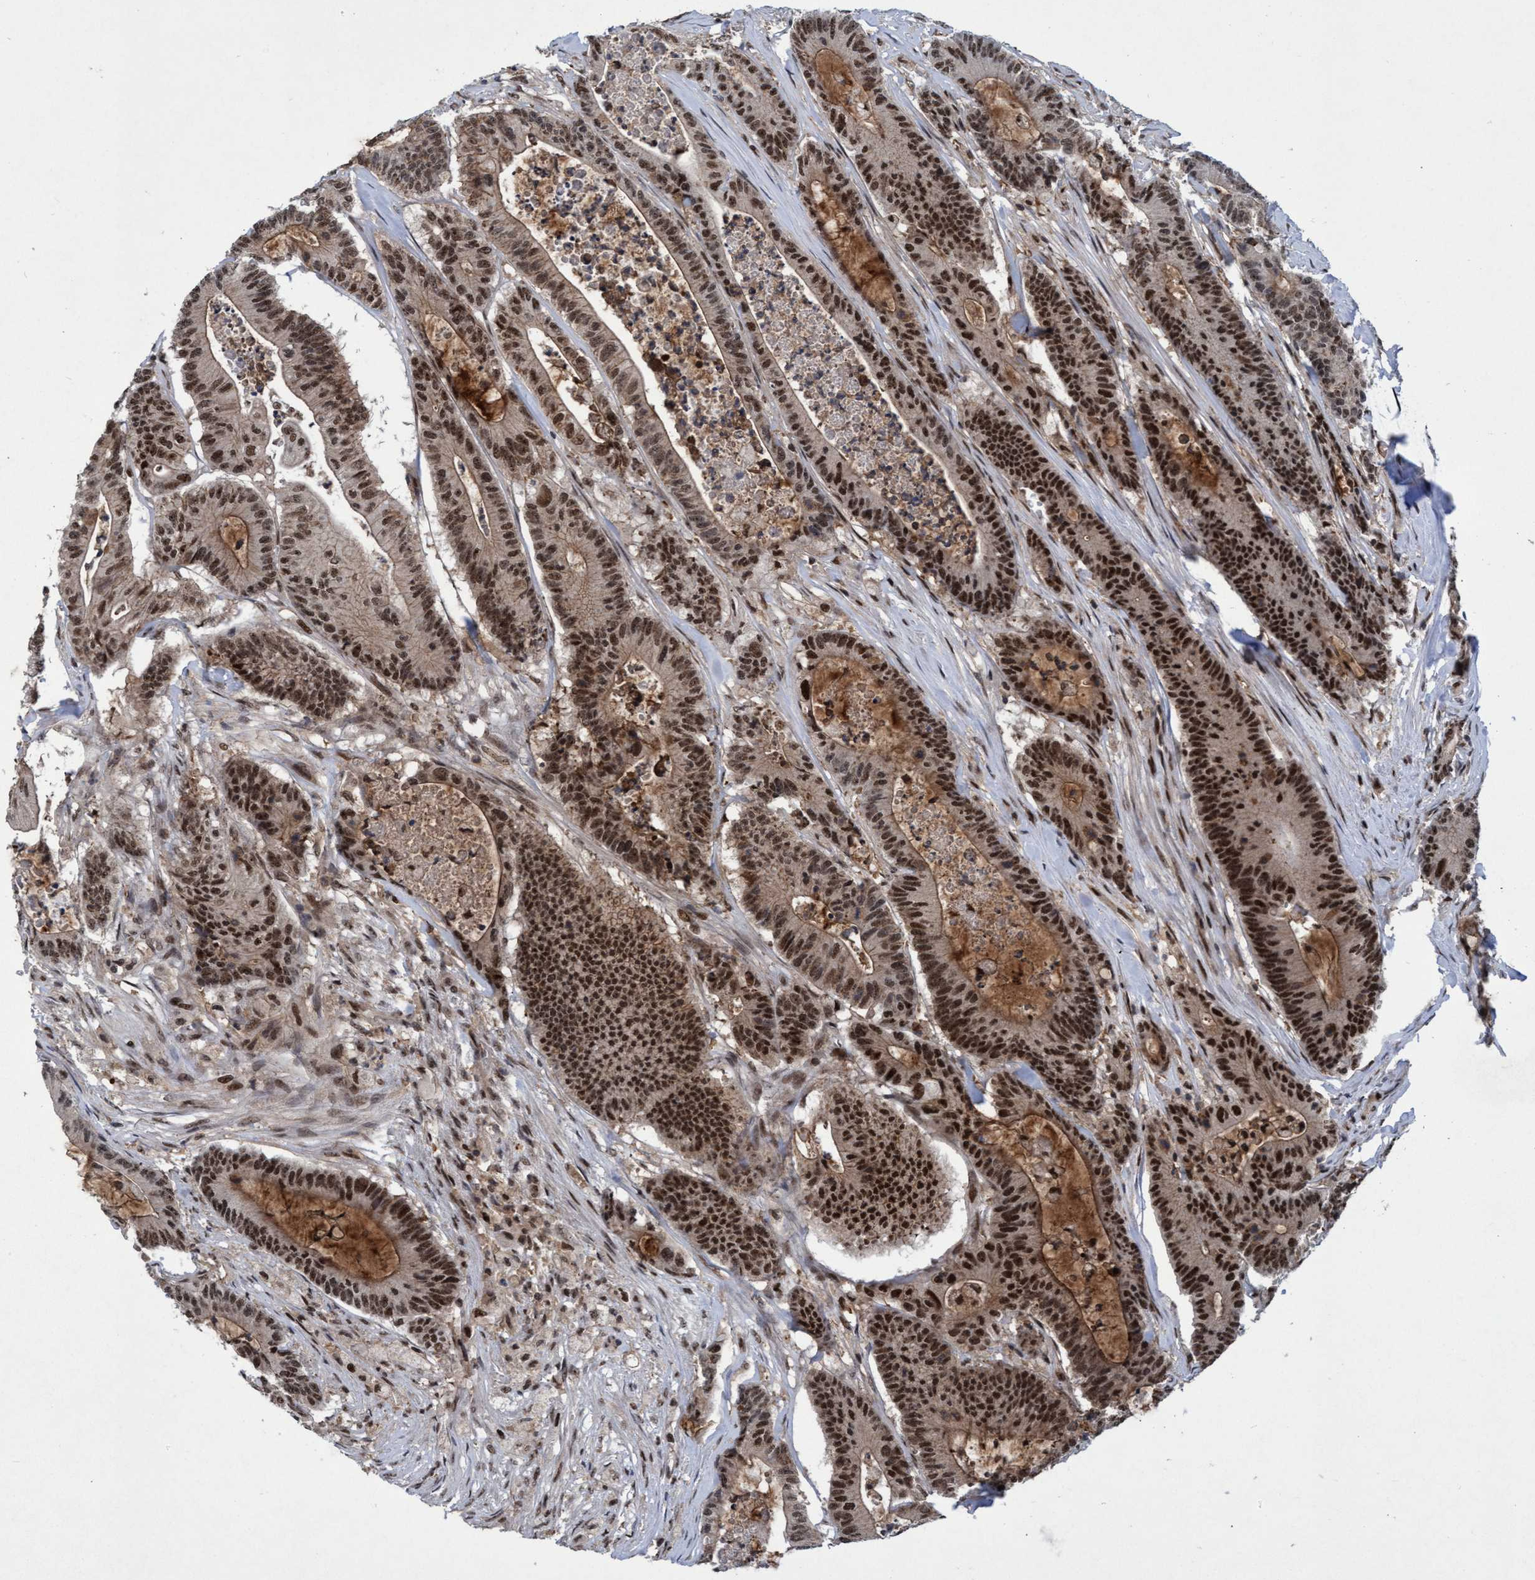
{"staining": {"intensity": "strong", "quantity": ">75%", "location": "nuclear"}, "tissue": "colorectal cancer", "cell_type": "Tumor cells", "image_type": "cancer", "snomed": [{"axis": "morphology", "description": "Adenocarcinoma, NOS"}, {"axis": "topography", "description": "Colon"}], "caption": "Human colorectal cancer (adenocarcinoma) stained with a brown dye reveals strong nuclear positive expression in about >75% of tumor cells.", "gene": "GTF2F1", "patient": {"sex": "female", "age": 84}}